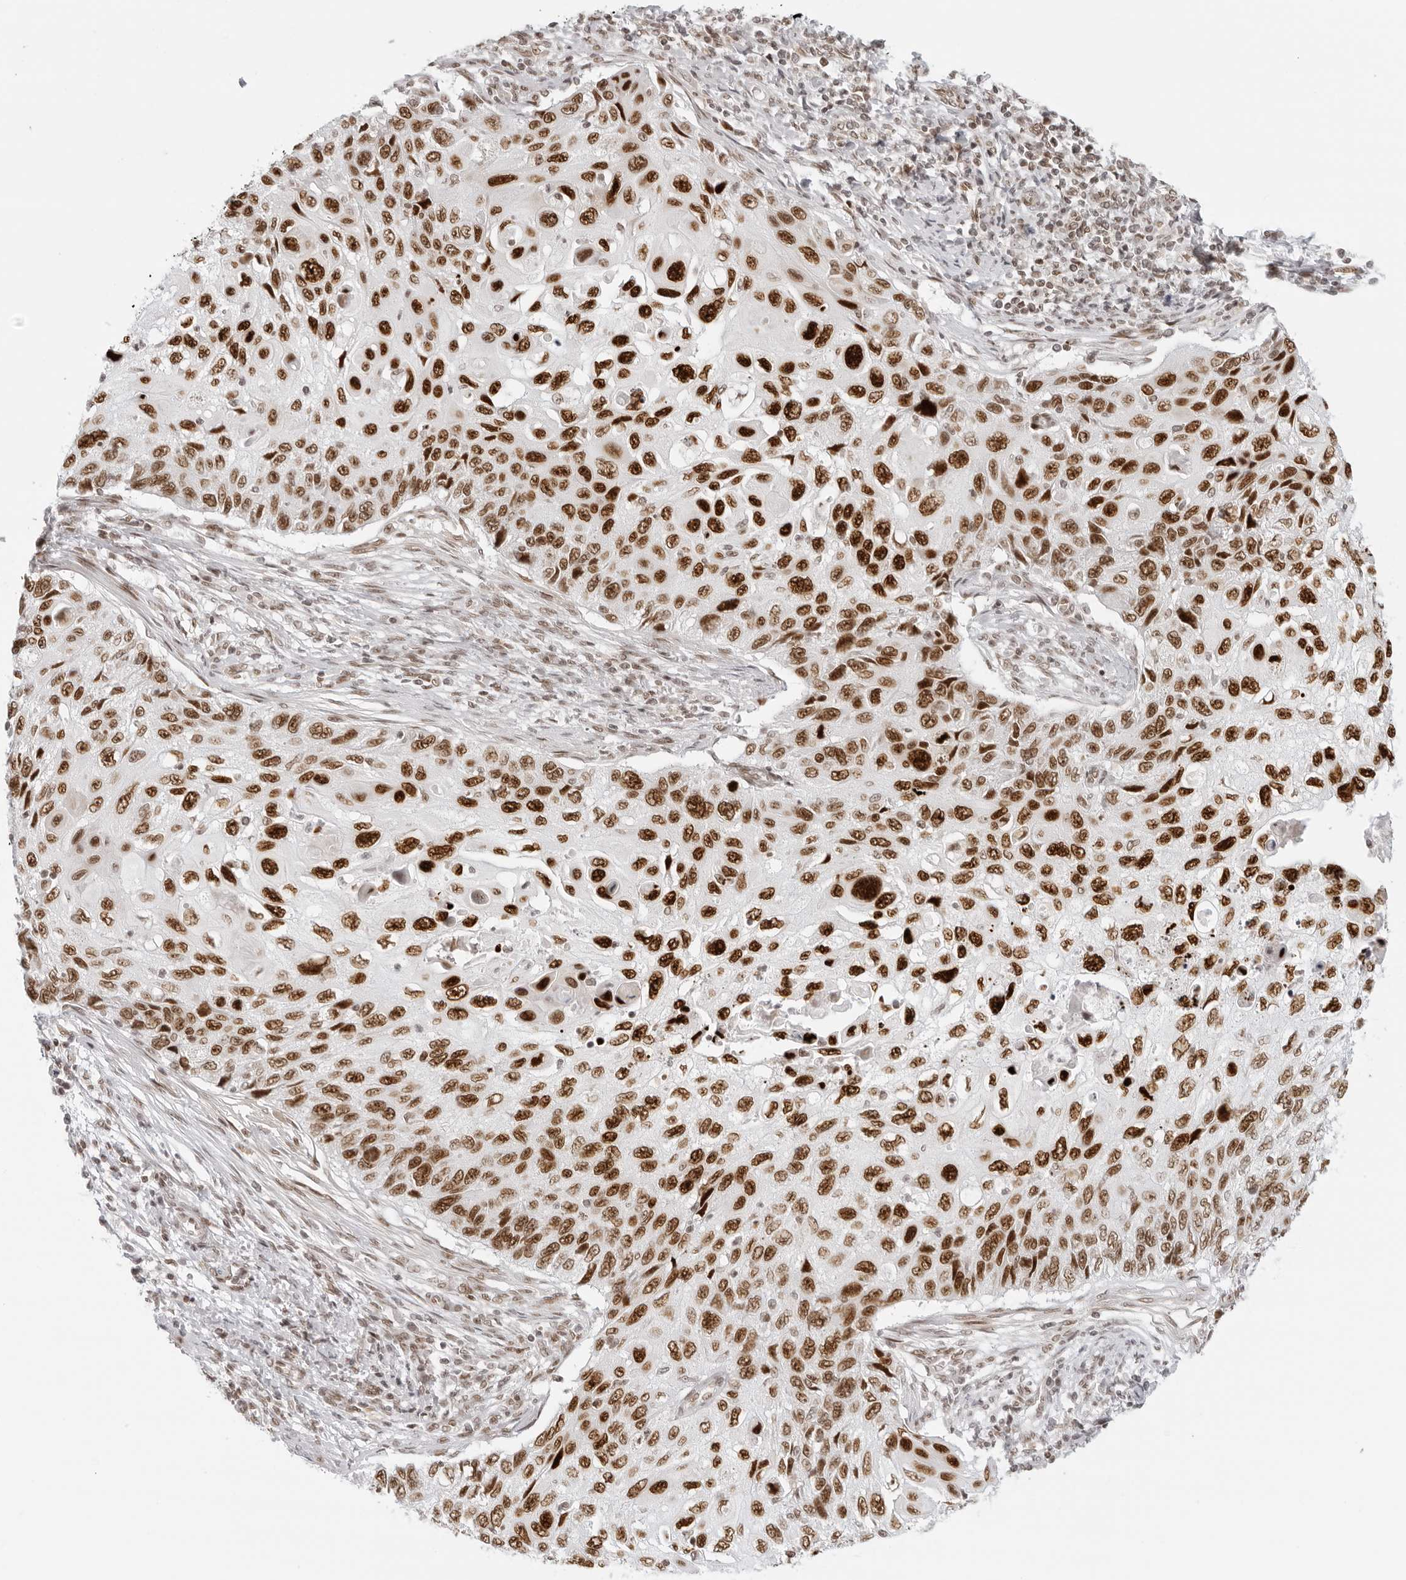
{"staining": {"intensity": "strong", "quantity": ">75%", "location": "nuclear"}, "tissue": "cervical cancer", "cell_type": "Tumor cells", "image_type": "cancer", "snomed": [{"axis": "morphology", "description": "Squamous cell carcinoma, NOS"}, {"axis": "topography", "description": "Cervix"}], "caption": "Immunohistochemical staining of cervical cancer reveals high levels of strong nuclear staining in about >75% of tumor cells.", "gene": "RCC1", "patient": {"sex": "female", "age": 70}}